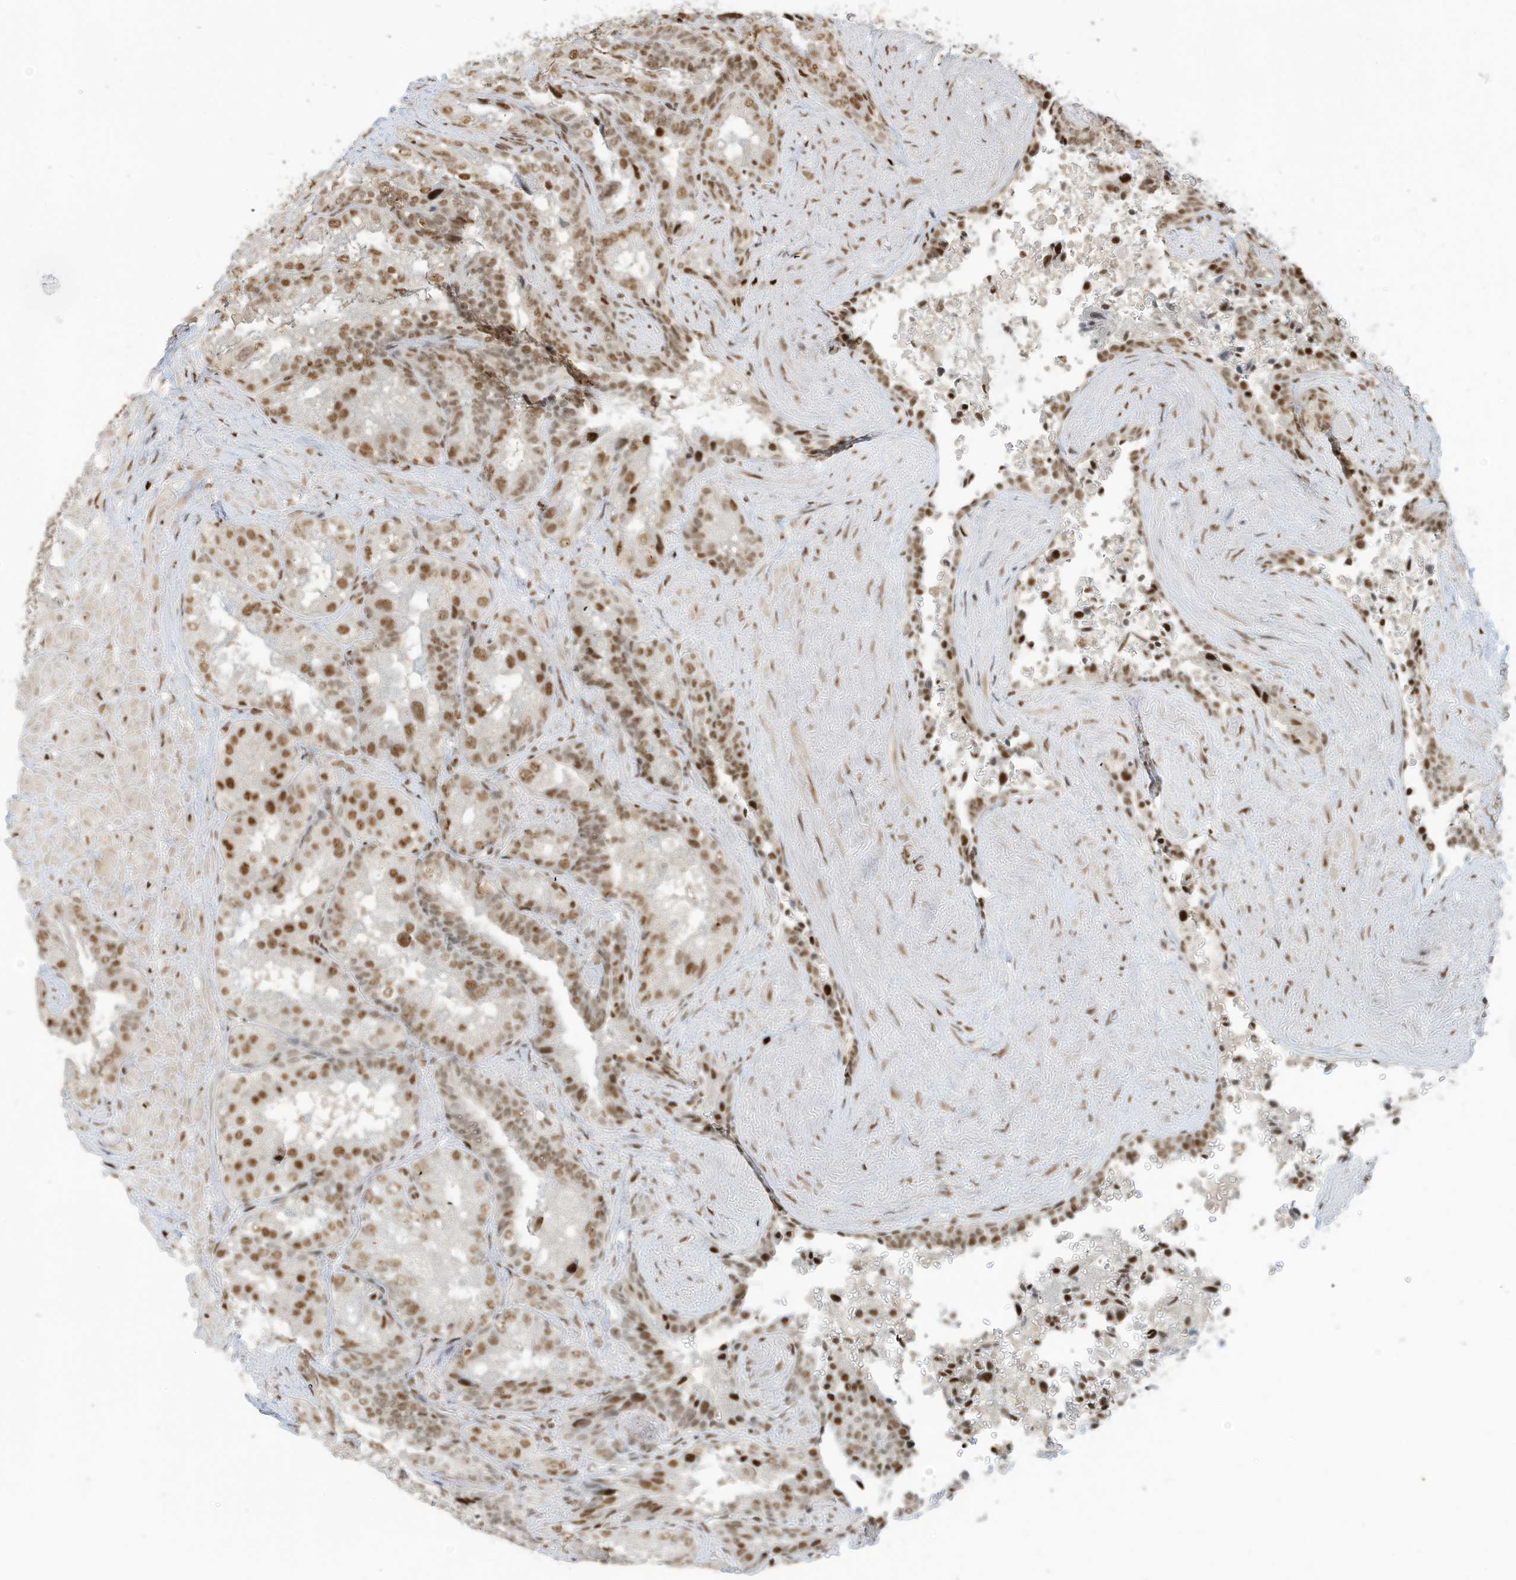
{"staining": {"intensity": "moderate", "quantity": ">75%", "location": "nuclear"}, "tissue": "seminal vesicle", "cell_type": "Glandular cells", "image_type": "normal", "snomed": [{"axis": "morphology", "description": "Normal tissue, NOS"}, {"axis": "topography", "description": "Seminal veicle"}, {"axis": "topography", "description": "Peripheral nerve tissue"}], "caption": "IHC (DAB (3,3'-diaminobenzidine)) staining of benign human seminal vesicle reveals moderate nuclear protein positivity in about >75% of glandular cells.", "gene": "SAMD15", "patient": {"sex": "male", "age": 63}}